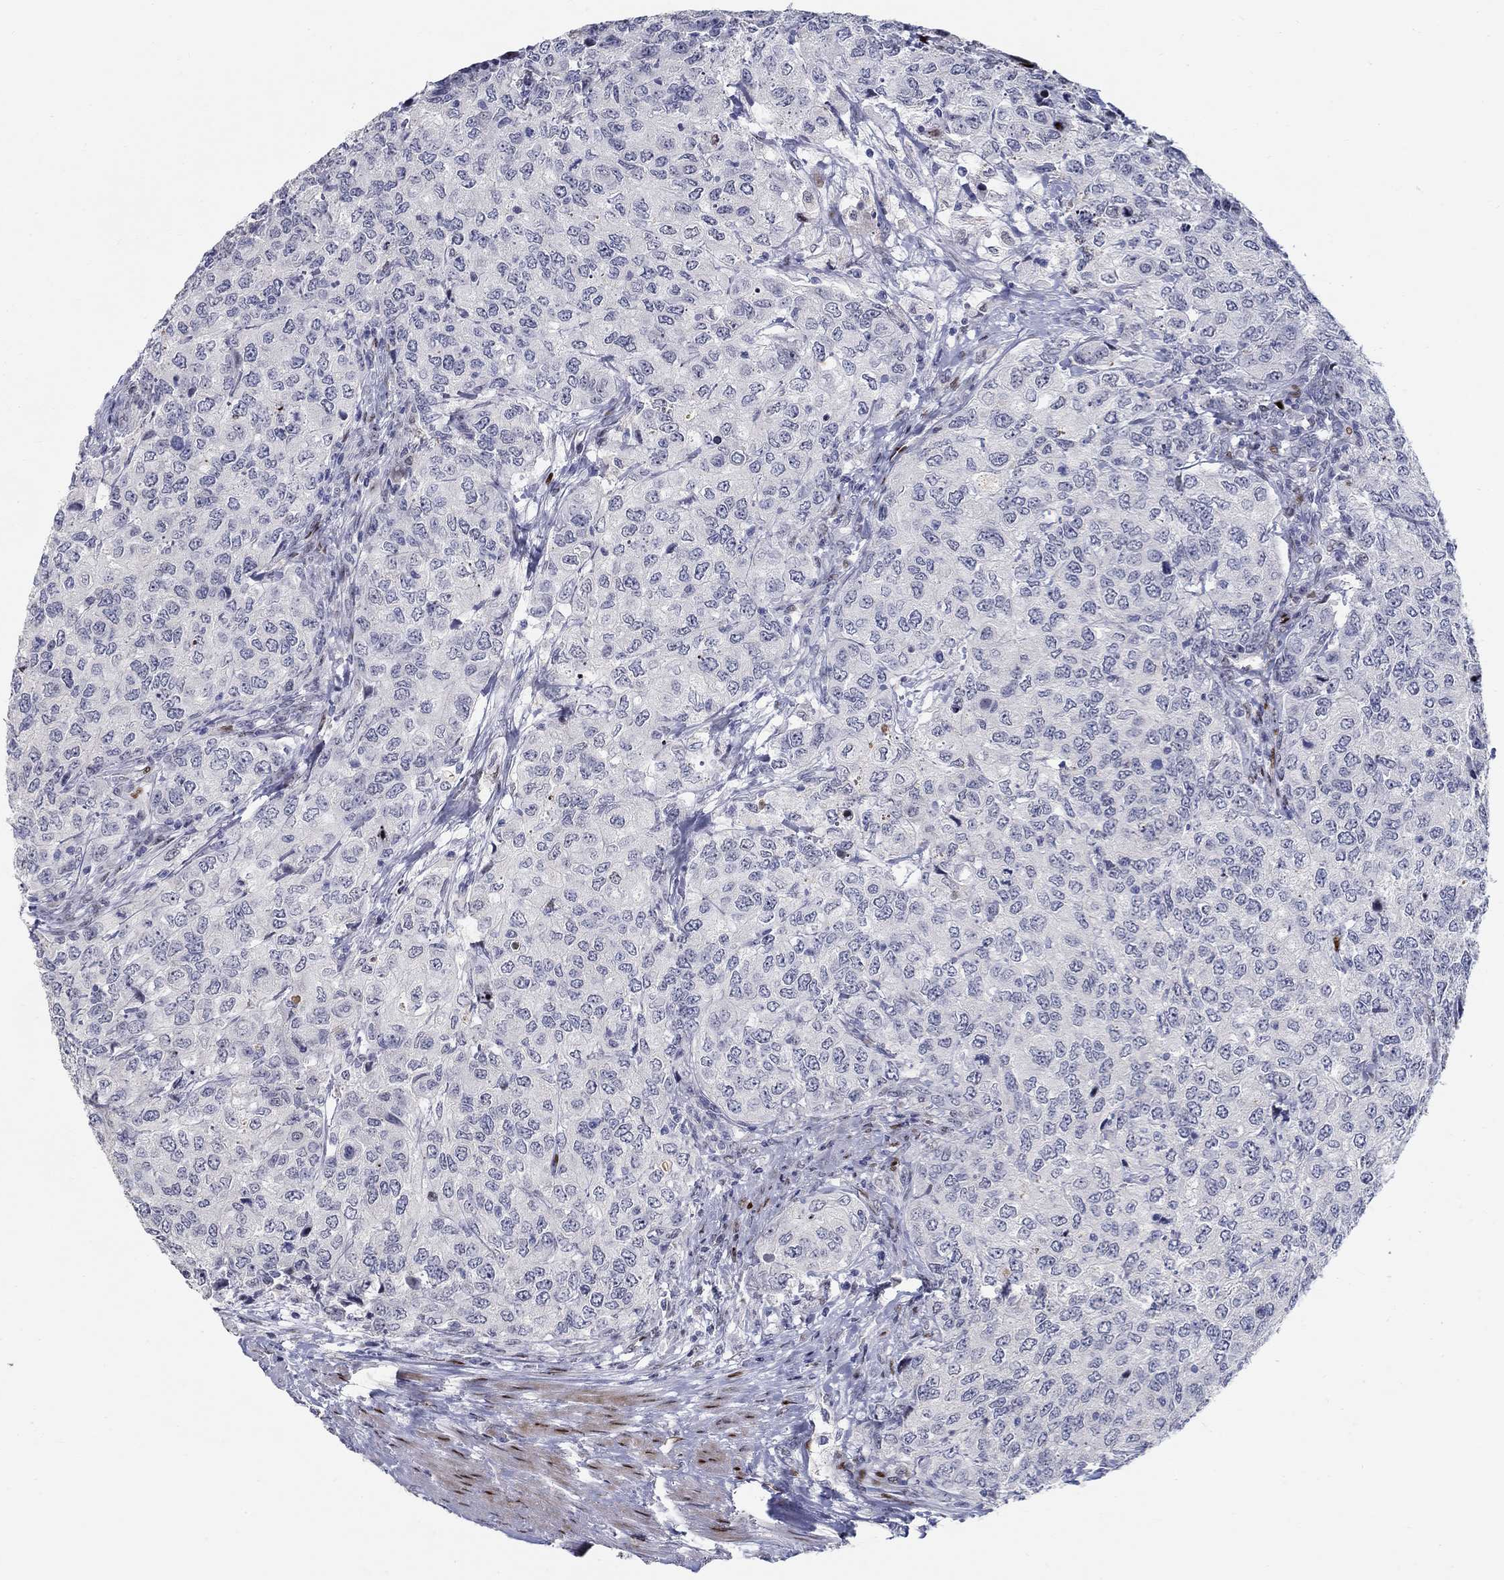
{"staining": {"intensity": "negative", "quantity": "none", "location": "none"}, "tissue": "urothelial cancer", "cell_type": "Tumor cells", "image_type": "cancer", "snomed": [{"axis": "morphology", "description": "Urothelial carcinoma, High grade"}, {"axis": "topography", "description": "Urinary bladder"}], "caption": "A histopathology image of urothelial carcinoma (high-grade) stained for a protein shows no brown staining in tumor cells.", "gene": "RAPGEF5", "patient": {"sex": "female", "age": 78}}